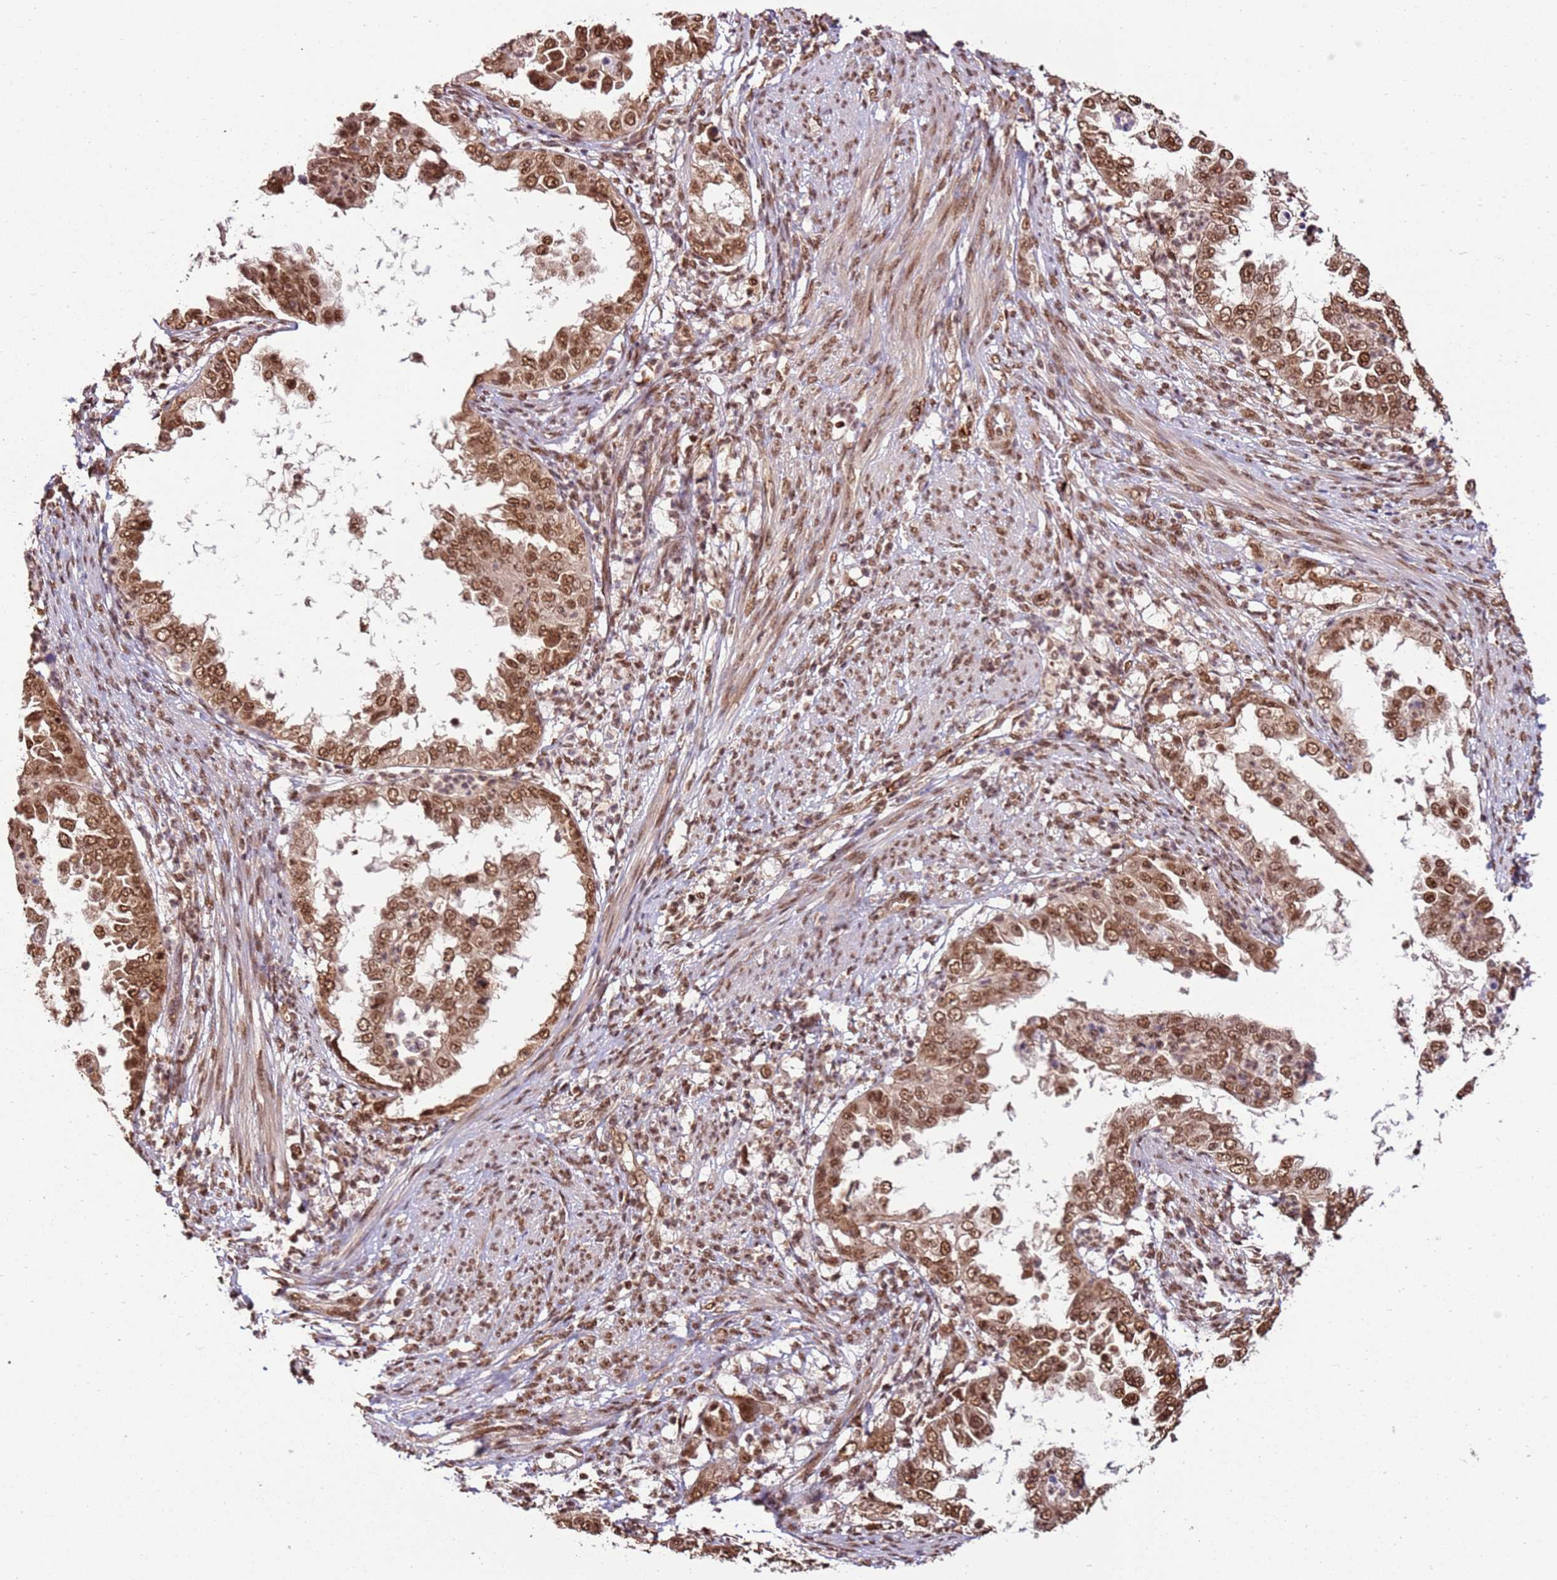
{"staining": {"intensity": "moderate", "quantity": ">75%", "location": "nuclear"}, "tissue": "endometrial cancer", "cell_type": "Tumor cells", "image_type": "cancer", "snomed": [{"axis": "morphology", "description": "Adenocarcinoma, NOS"}, {"axis": "topography", "description": "Endometrium"}], "caption": "Moderate nuclear staining for a protein is appreciated in approximately >75% of tumor cells of endometrial cancer (adenocarcinoma) using immunohistochemistry (IHC).", "gene": "ZBTB12", "patient": {"sex": "female", "age": 85}}